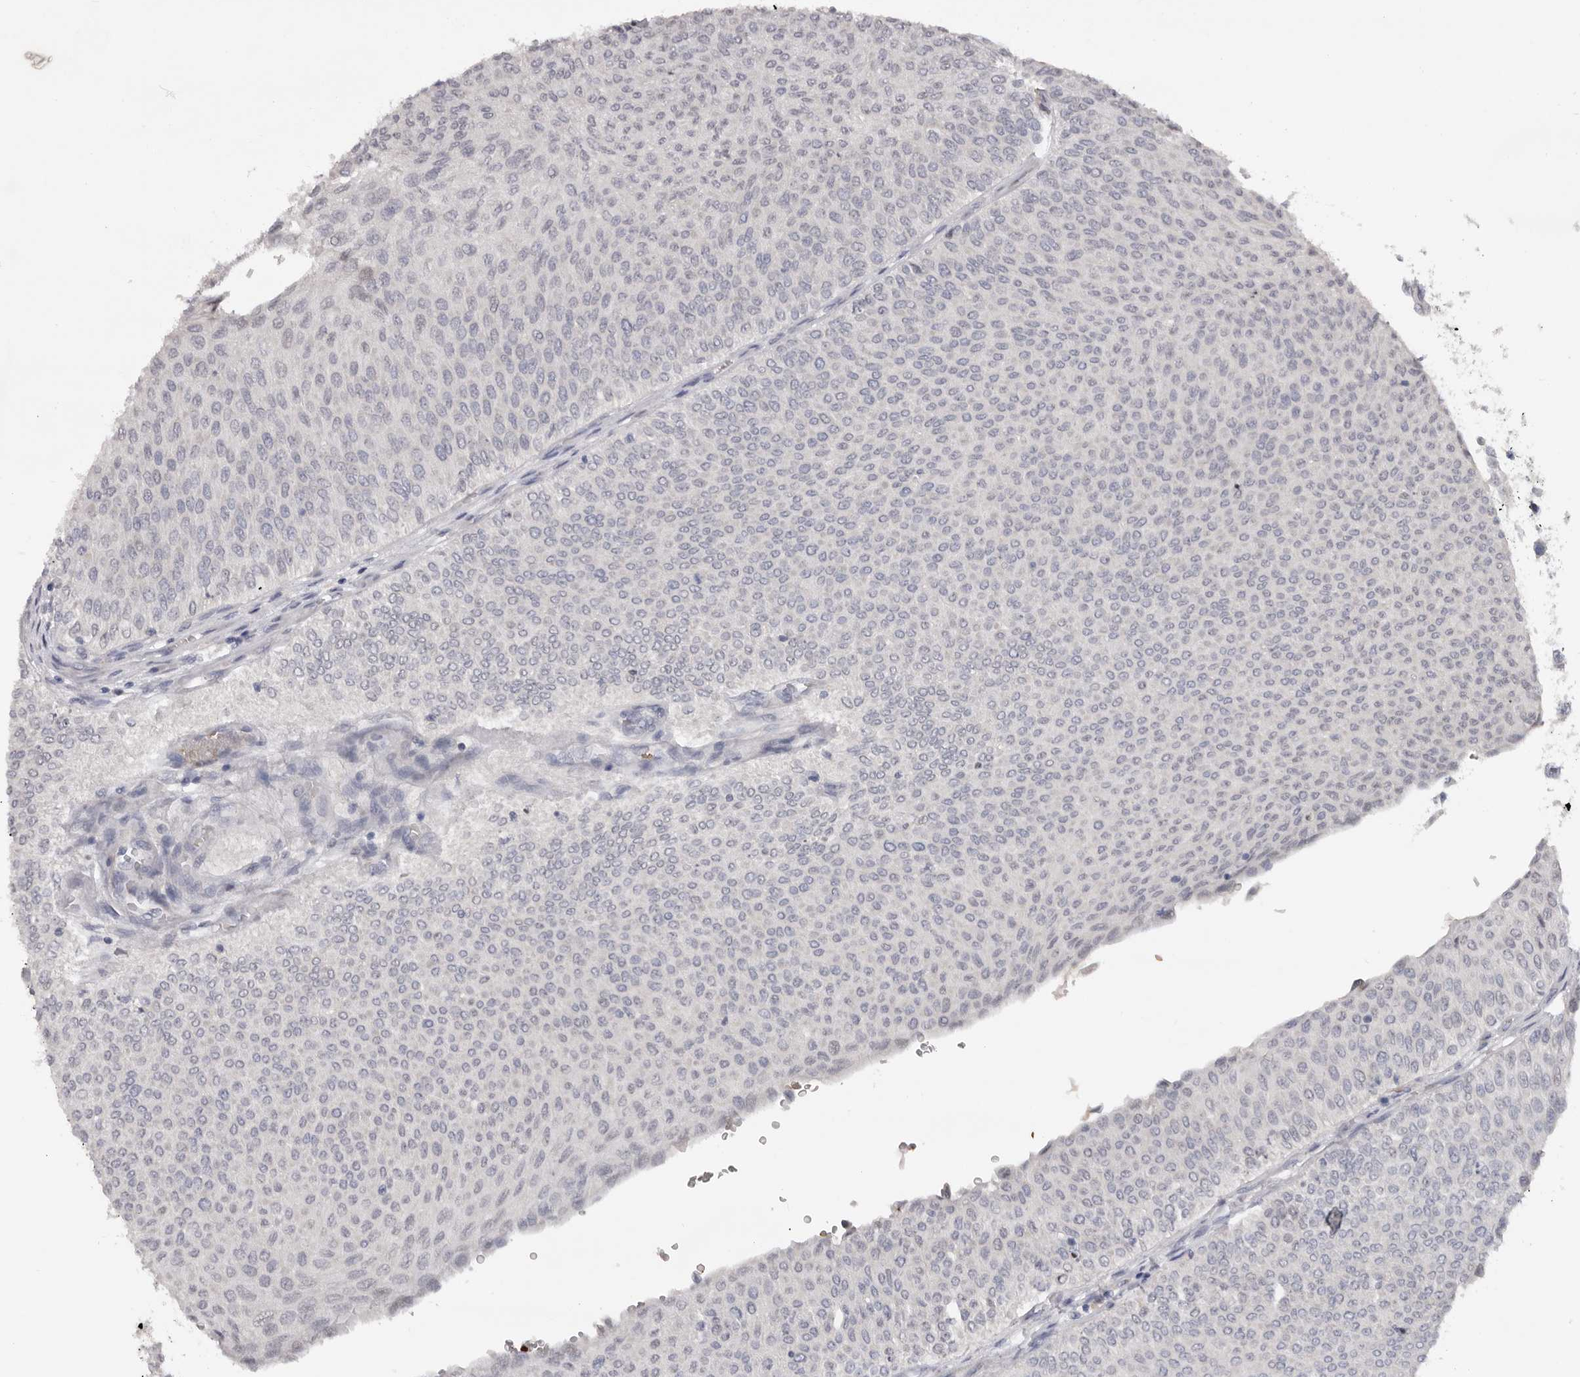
{"staining": {"intensity": "negative", "quantity": "none", "location": "none"}, "tissue": "urothelial cancer", "cell_type": "Tumor cells", "image_type": "cancer", "snomed": [{"axis": "morphology", "description": "Urothelial carcinoma, Low grade"}, {"axis": "topography", "description": "Urinary bladder"}], "caption": "The micrograph reveals no staining of tumor cells in low-grade urothelial carcinoma. The staining was performed using DAB to visualize the protein expression in brown, while the nuclei were stained in blue with hematoxylin (Magnification: 20x).", "gene": "TNR", "patient": {"sex": "male", "age": 78}}